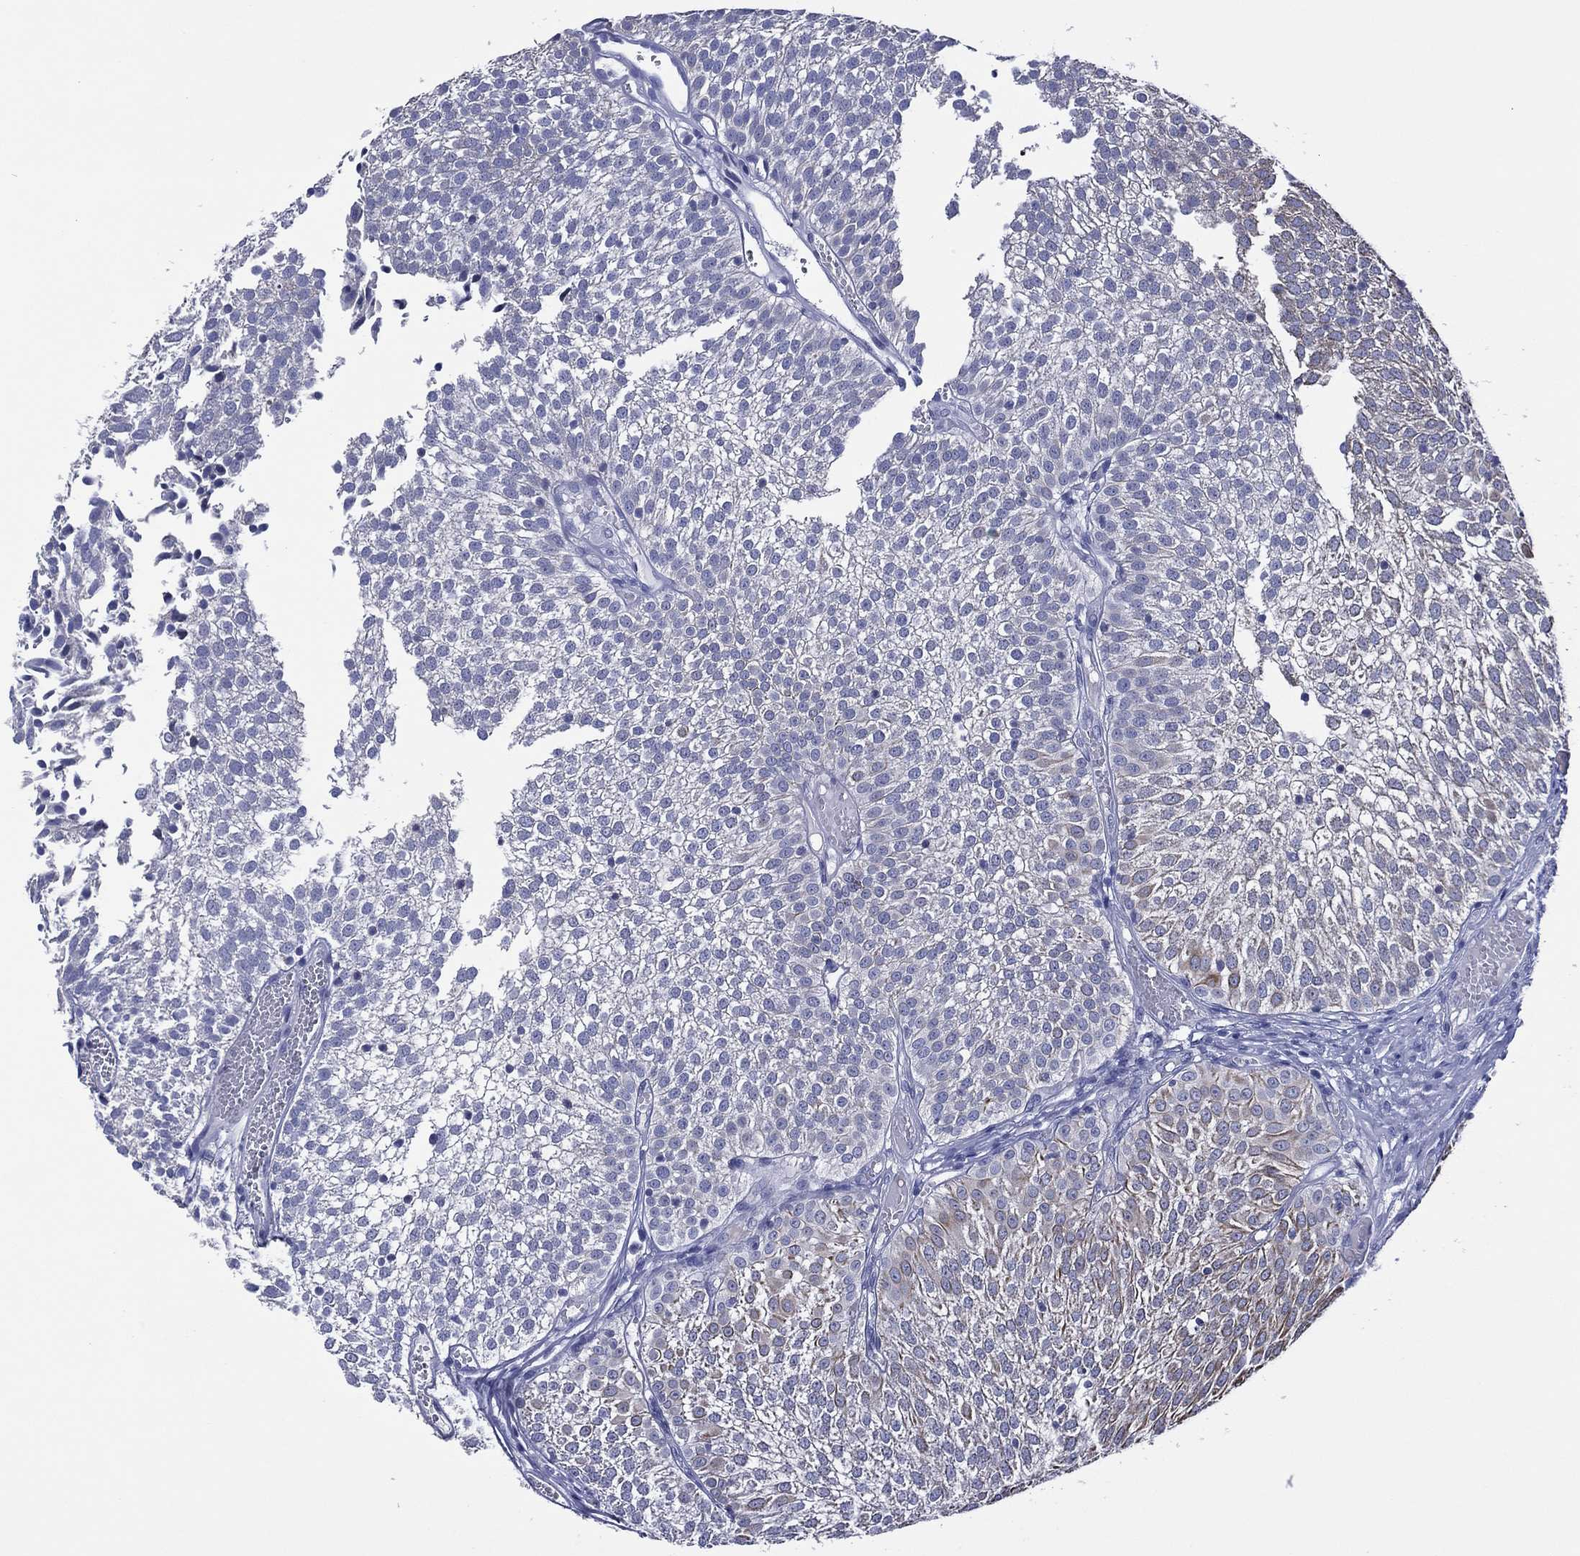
{"staining": {"intensity": "negative", "quantity": "none", "location": "none"}, "tissue": "urothelial cancer", "cell_type": "Tumor cells", "image_type": "cancer", "snomed": [{"axis": "morphology", "description": "Urothelial carcinoma, Low grade"}, {"axis": "topography", "description": "Urinary bladder"}], "caption": "Low-grade urothelial carcinoma was stained to show a protein in brown. There is no significant expression in tumor cells. (DAB immunohistochemistry (IHC) with hematoxylin counter stain).", "gene": "TRIM31", "patient": {"sex": "male", "age": 52}}